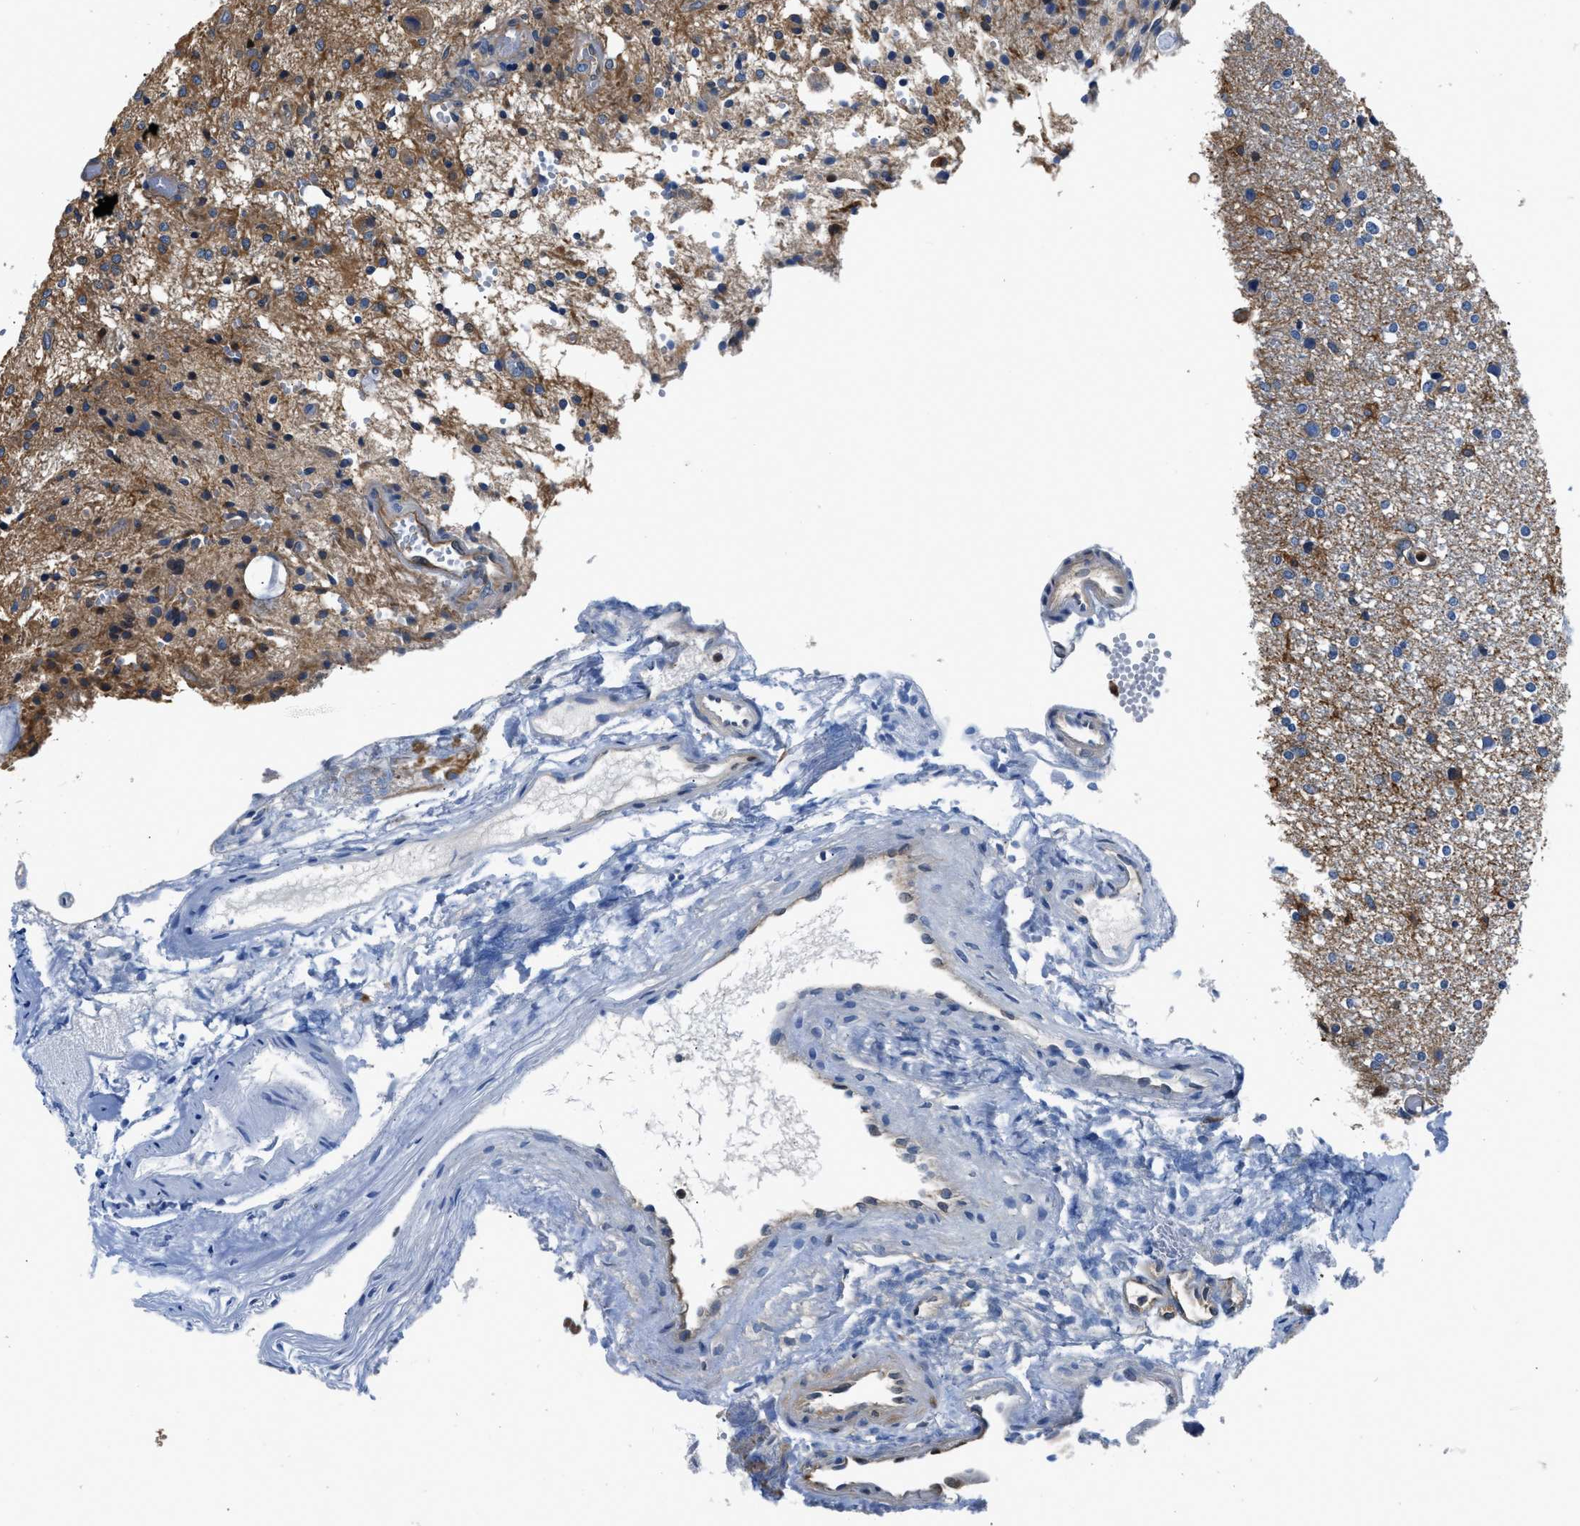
{"staining": {"intensity": "moderate", "quantity": "25%-75%", "location": "cytoplasmic/membranous"}, "tissue": "glioma", "cell_type": "Tumor cells", "image_type": "cancer", "snomed": [{"axis": "morphology", "description": "Glioma, malignant, High grade"}, {"axis": "topography", "description": "Brain"}], "caption": "The micrograph displays immunohistochemical staining of glioma. There is moderate cytoplasmic/membranous staining is present in approximately 25%-75% of tumor cells.", "gene": "PKM", "patient": {"sex": "female", "age": 59}}